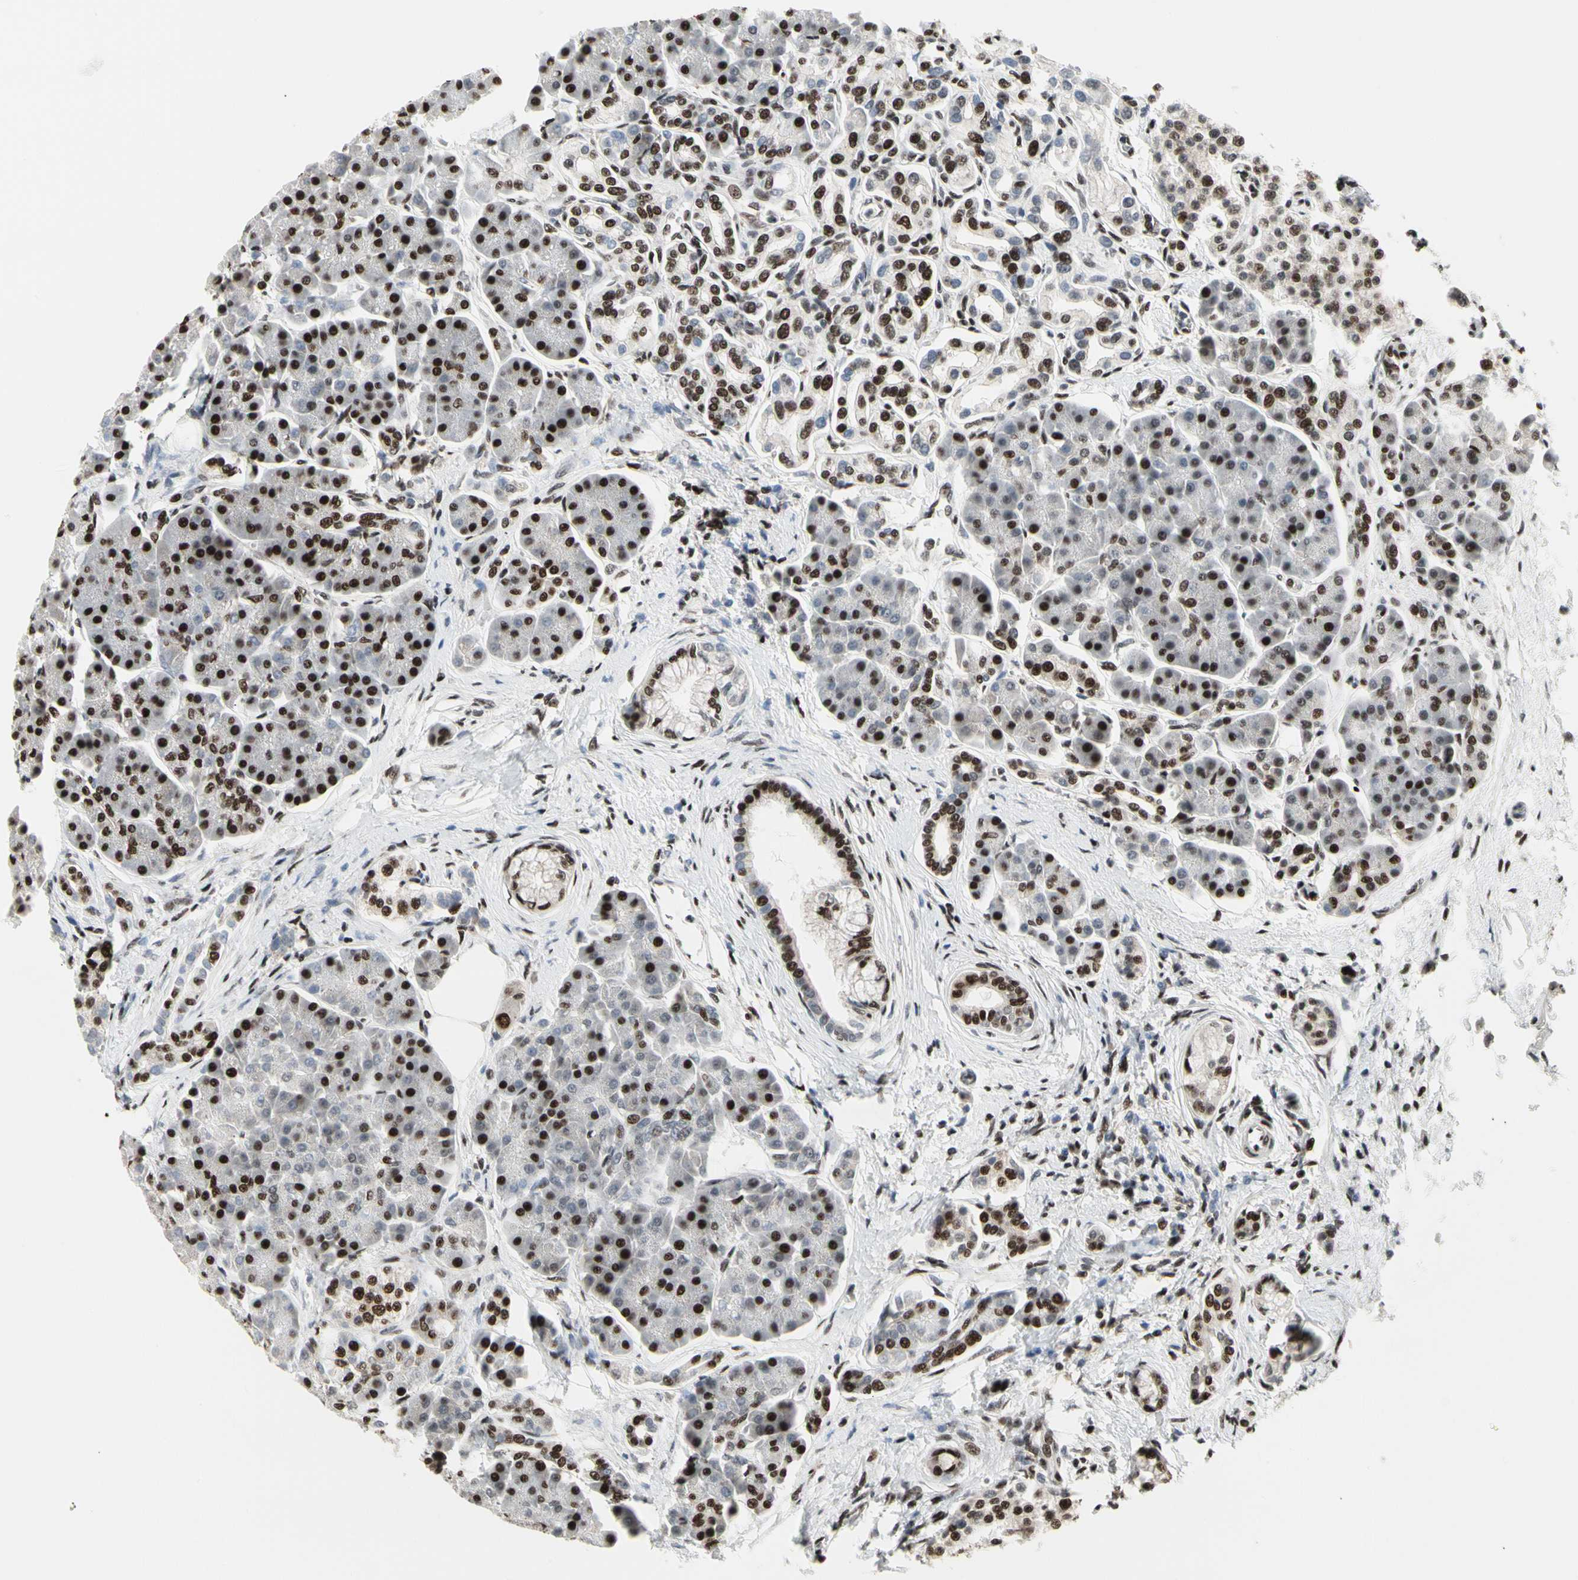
{"staining": {"intensity": "strong", "quantity": ">75%", "location": "nuclear"}, "tissue": "pancreas", "cell_type": "Exocrine glandular cells", "image_type": "normal", "snomed": [{"axis": "morphology", "description": "Normal tissue, NOS"}, {"axis": "topography", "description": "Pancreas"}], "caption": "The immunohistochemical stain labels strong nuclear positivity in exocrine glandular cells of normal pancreas.", "gene": "SRSF11", "patient": {"sex": "female", "age": 70}}